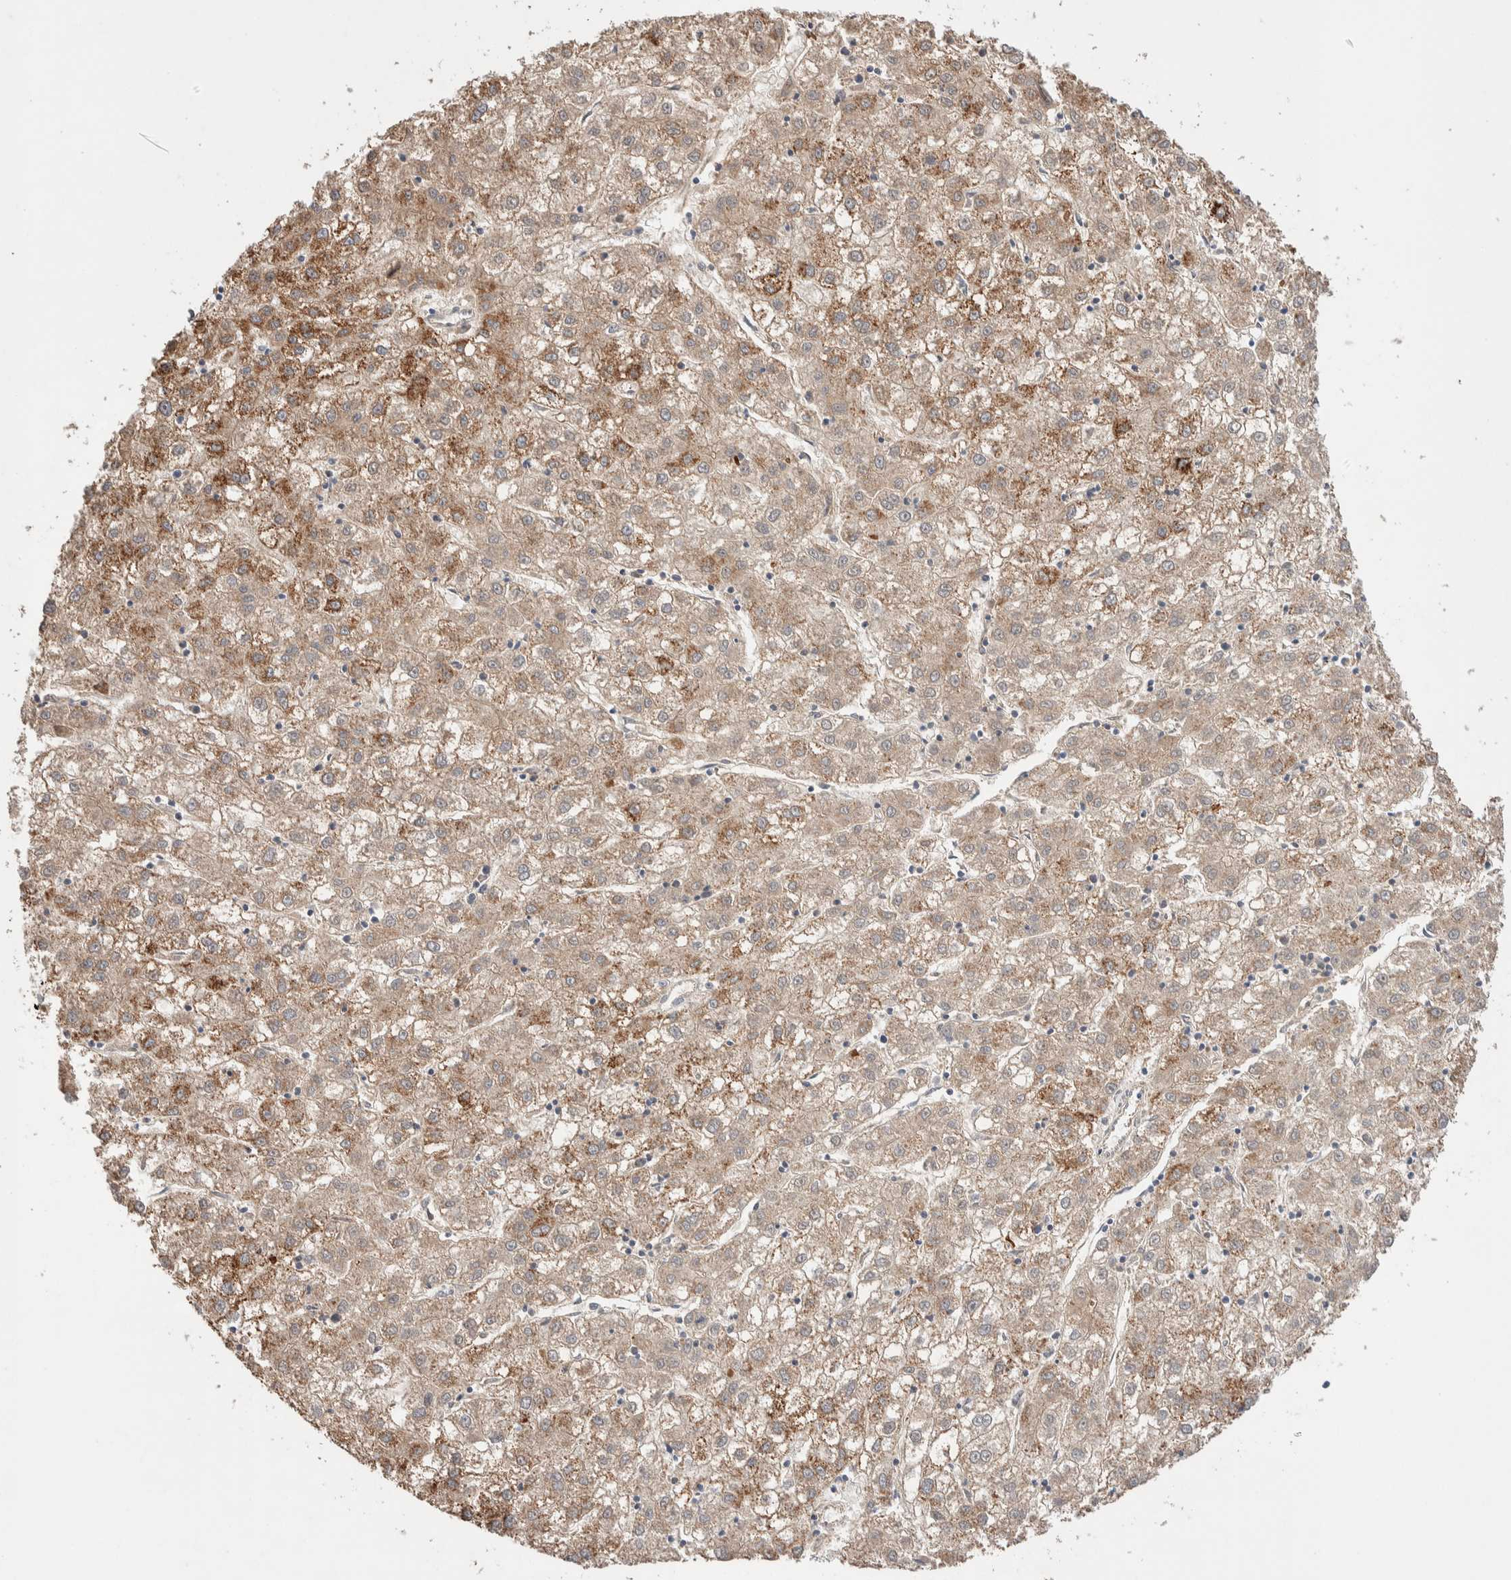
{"staining": {"intensity": "weak", "quantity": ">75%", "location": "cytoplasmic/membranous"}, "tissue": "liver cancer", "cell_type": "Tumor cells", "image_type": "cancer", "snomed": [{"axis": "morphology", "description": "Carcinoma, Hepatocellular, NOS"}, {"axis": "topography", "description": "Liver"}], "caption": "High-power microscopy captured an immunohistochemistry micrograph of liver cancer, revealing weak cytoplasmic/membranous staining in approximately >75% of tumor cells.", "gene": "WDR91", "patient": {"sex": "male", "age": 72}}